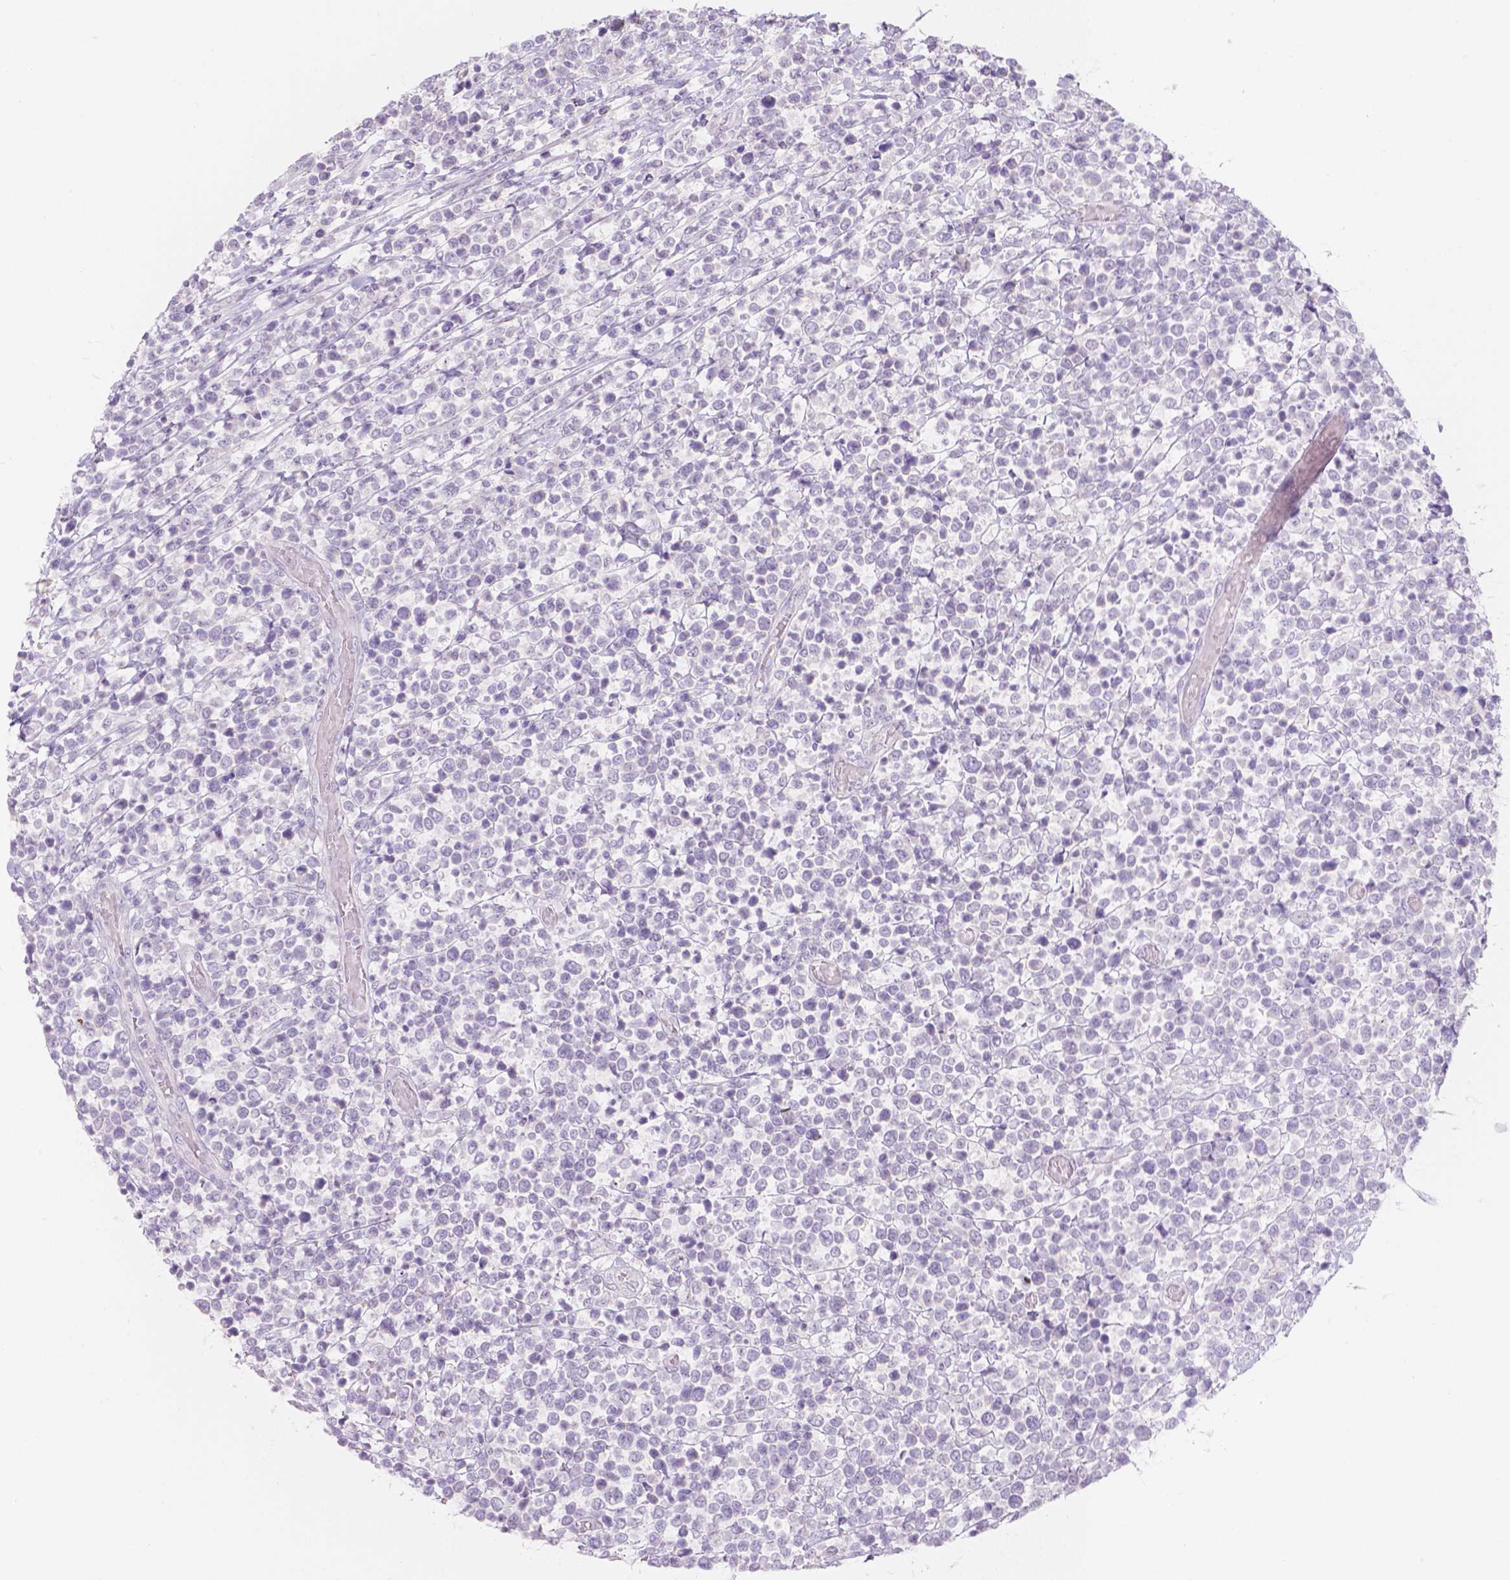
{"staining": {"intensity": "negative", "quantity": "none", "location": "none"}, "tissue": "lymphoma", "cell_type": "Tumor cells", "image_type": "cancer", "snomed": [{"axis": "morphology", "description": "Malignant lymphoma, non-Hodgkin's type, High grade"}, {"axis": "topography", "description": "Soft tissue"}], "caption": "This photomicrograph is of lymphoma stained with immunohistochemistry to label a protein in brown with the nuclei are counter-stained blue. There is no positivity in tumor cells. (DAB (3,3'-diaminobenzidine) immunohistochemistry (IHC) visualized using brightfield microscopy, high magnification).", "gene": "HTN3", "patient": {"sex": "female", "age": 56}}